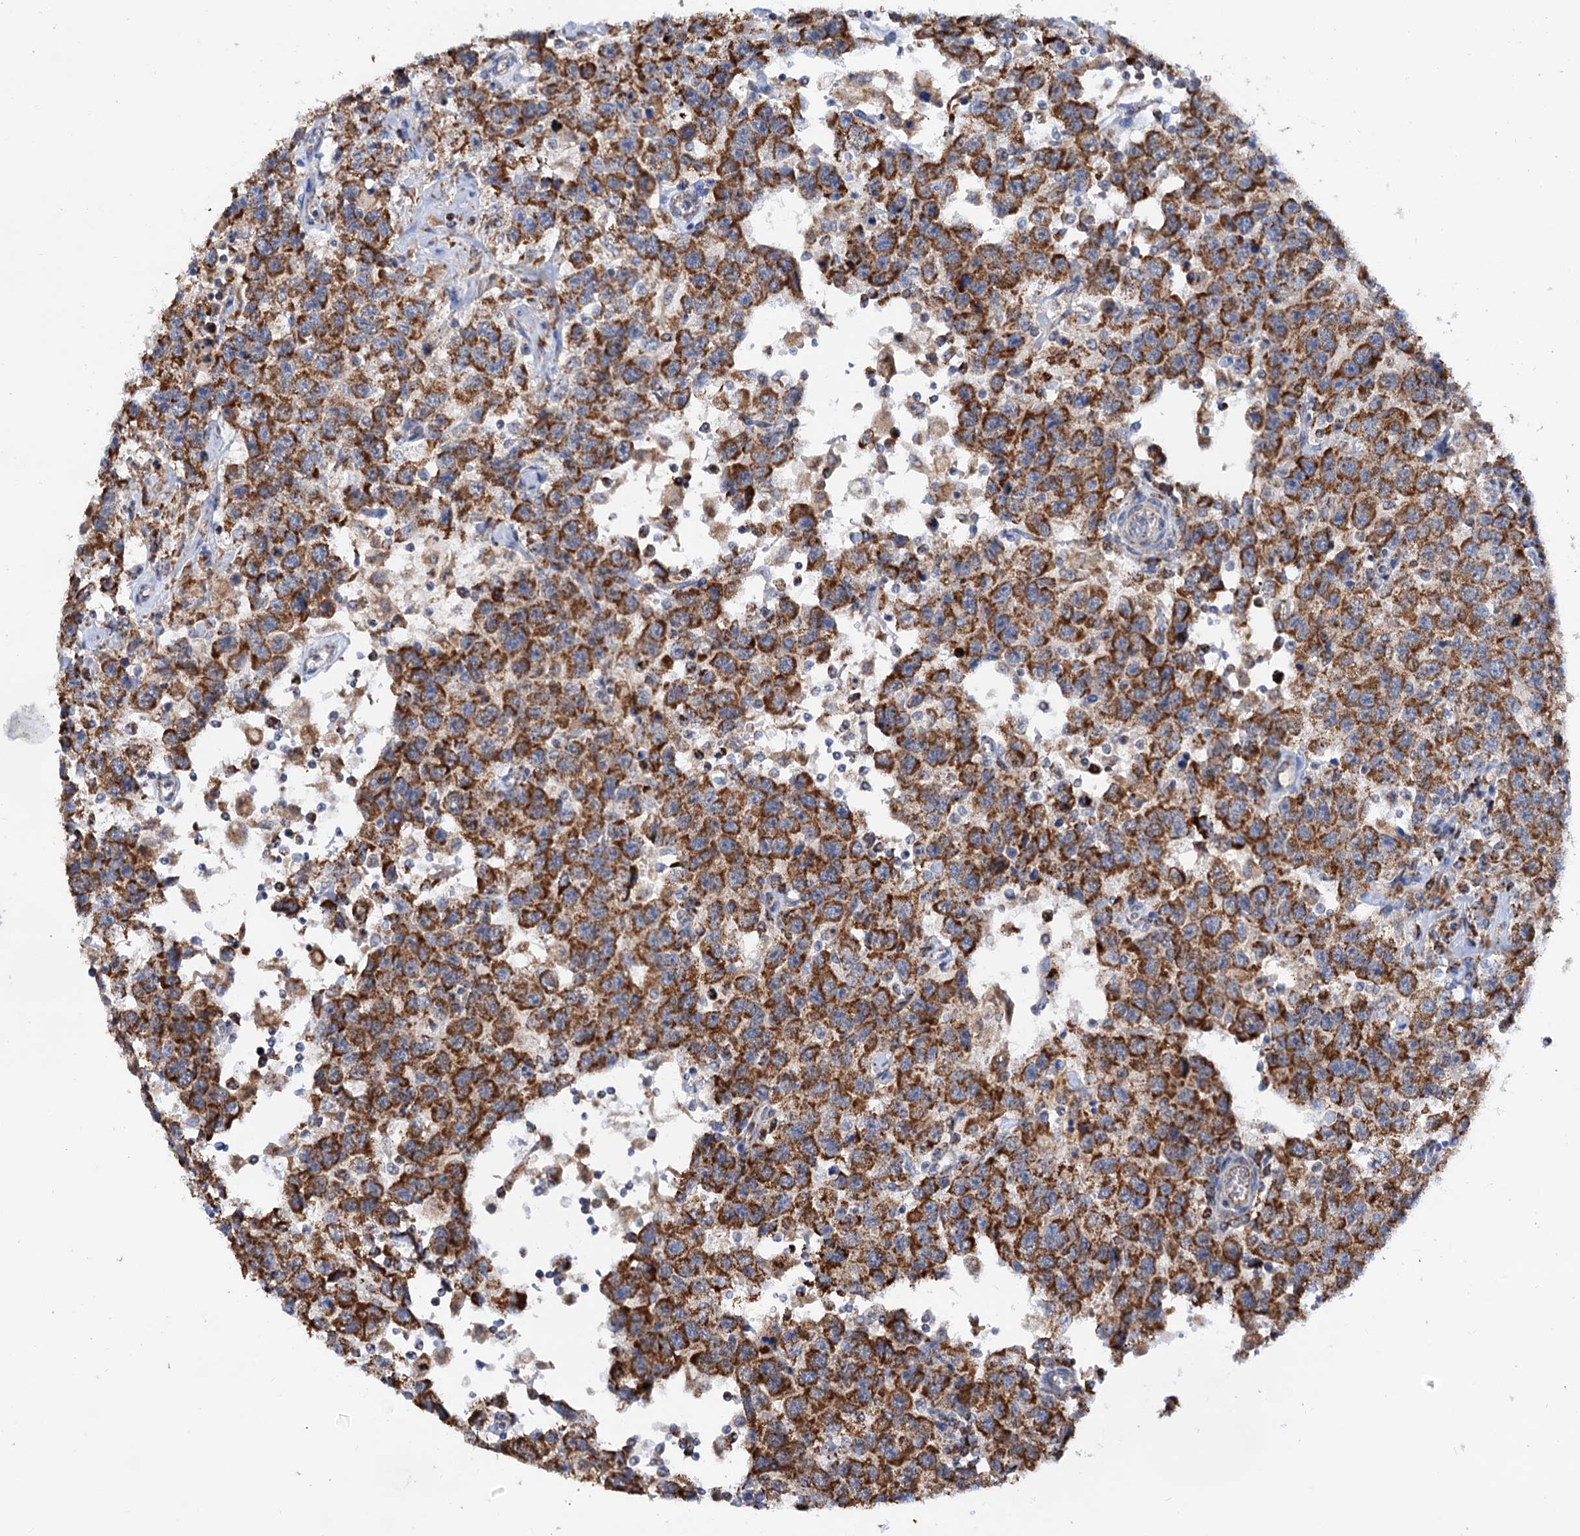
{"staining": {"intensity": "strong", "quantity": ">75%", "location": "cytoplasmic/membranous"}, "tissue": "testis cancer", "cell_type": "Tumor cells", "image_type": "cancer", "snomed": [{"axis": "morphology", "description": "Seminoma, NOS"}, {"axis": "topography", "description": "Testis"}], "caption": "Seminoma (testis) stained with a brown dye displays strong cytoplasmic/membranous positive staining in approximately >75% of tumor cells.", "gene": "C2CD3", "patient": {"sex": "male", "age": 41}}